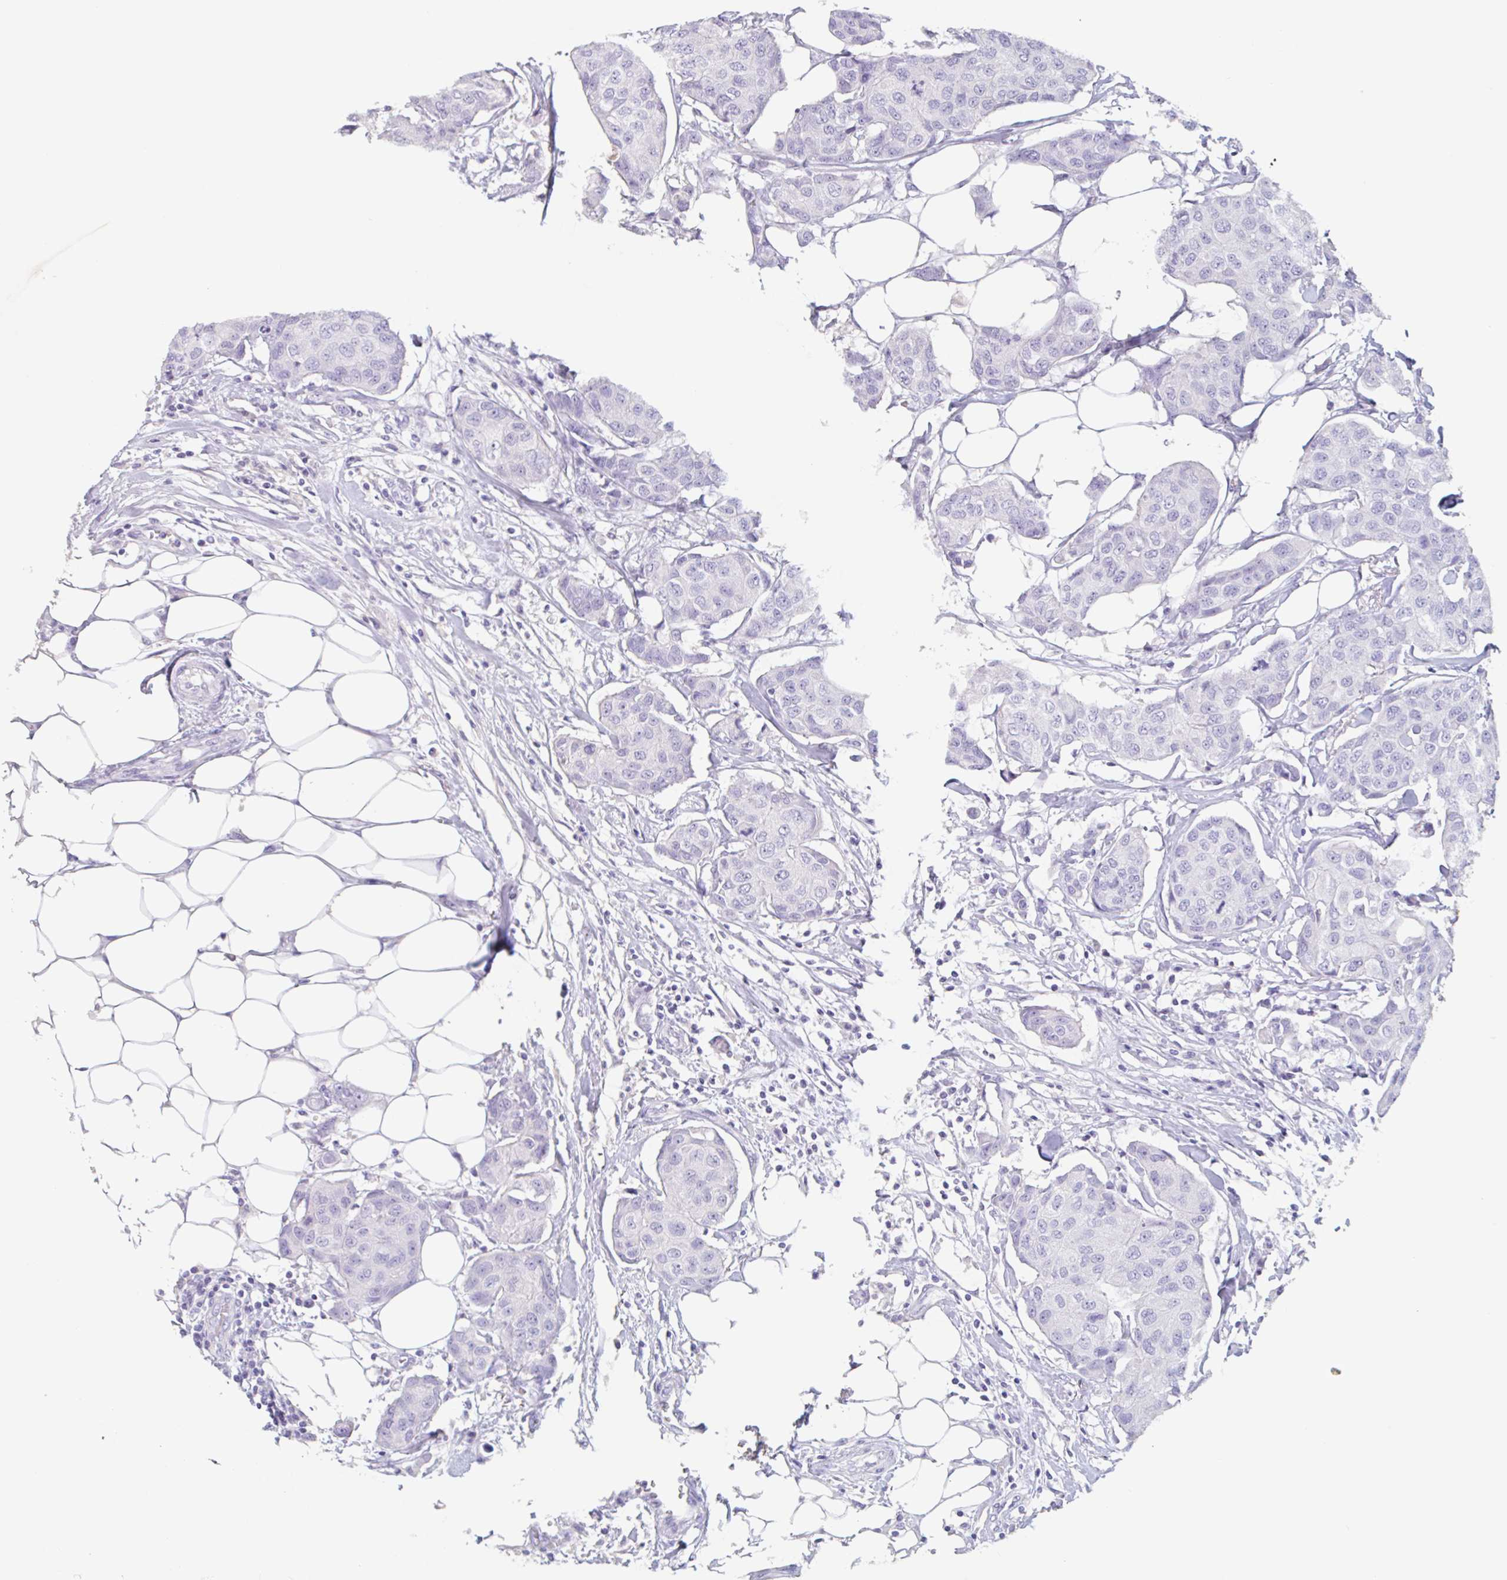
{"staining": {"intensity": "negative", "quantity": "none", "location": "none"}, "tissue": "breast cancer", "cell_type": "Tumor cells", "image_type": "cancer", "snomed": [{"axis": "morphology", "description": "Duct carcinoma"}, {"axis": "topography", "description": "Breast"}, {"axis": "topography", "description": "Lymph node"}], "caption": "Immunohistochemistry (IHC) micrograph of human breast cancer stained for a protein (brown), which shows no expression in tumor cells. (DAB (3,3'-diaminobenzidine) immunohistochemistry visualized using brightfield microscopy, high magnification).", "gene": "EMC4", "patient": {"sex": "female", "age": 80}}